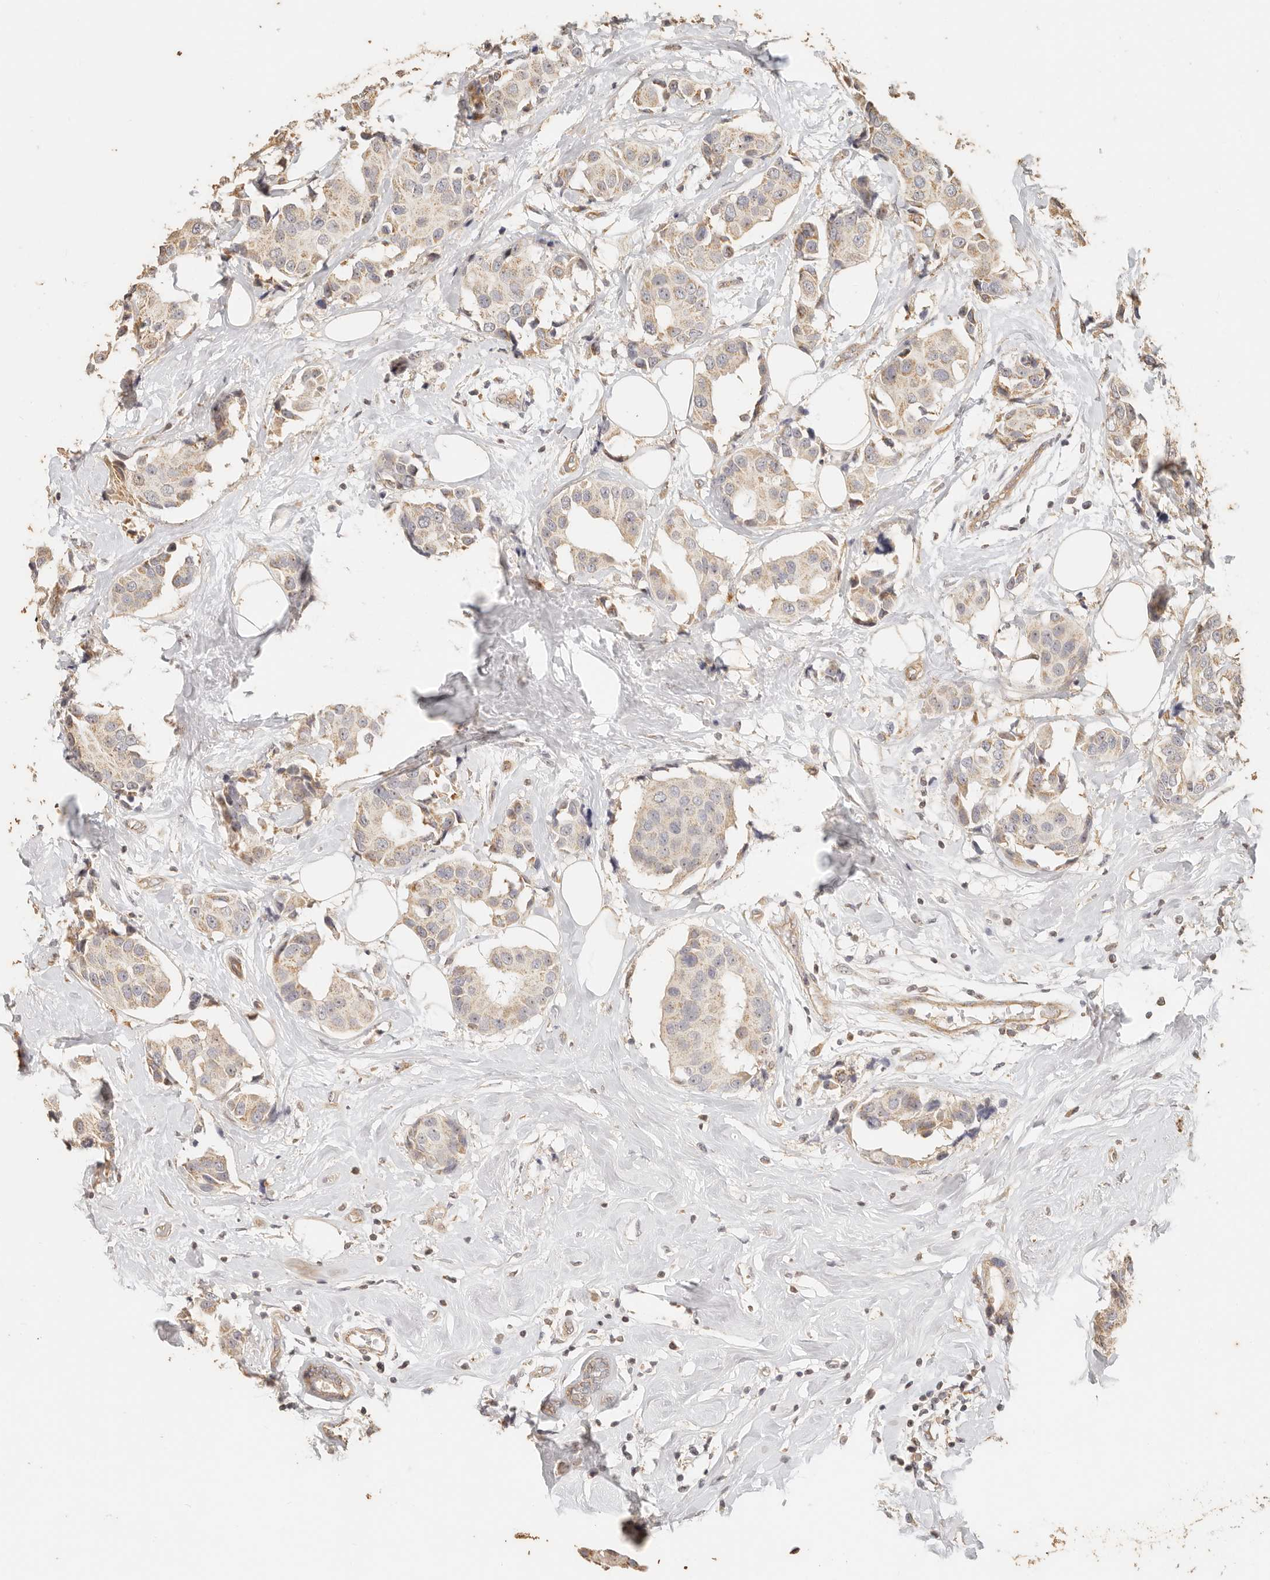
{"staining": {"intensity": "weak", "quantity": "25%-75%", "location": "cytoplasmic/membranous"}, "tissue": "breast cancer", "cell_type": "Tumor cells", "image_type": "cancer", "snomed": [{"axis": "morphology", "description": "Normal tissue, NOS"}, {"axis": "morphology", "description": "Duct carcinoma"}, {"axis": "topography", "description": "Breast"}], "caption": "High-power microscopy captured an immunohistochemistry micrograph of breast cancer (infiltrating ductal carcinoma), revealing weak cytoplasmic/membranous positivity in approximately 25%-75% of tumor cells.", "gene": "PTPN22", "patient": {"sex": "female", "age": 39}}